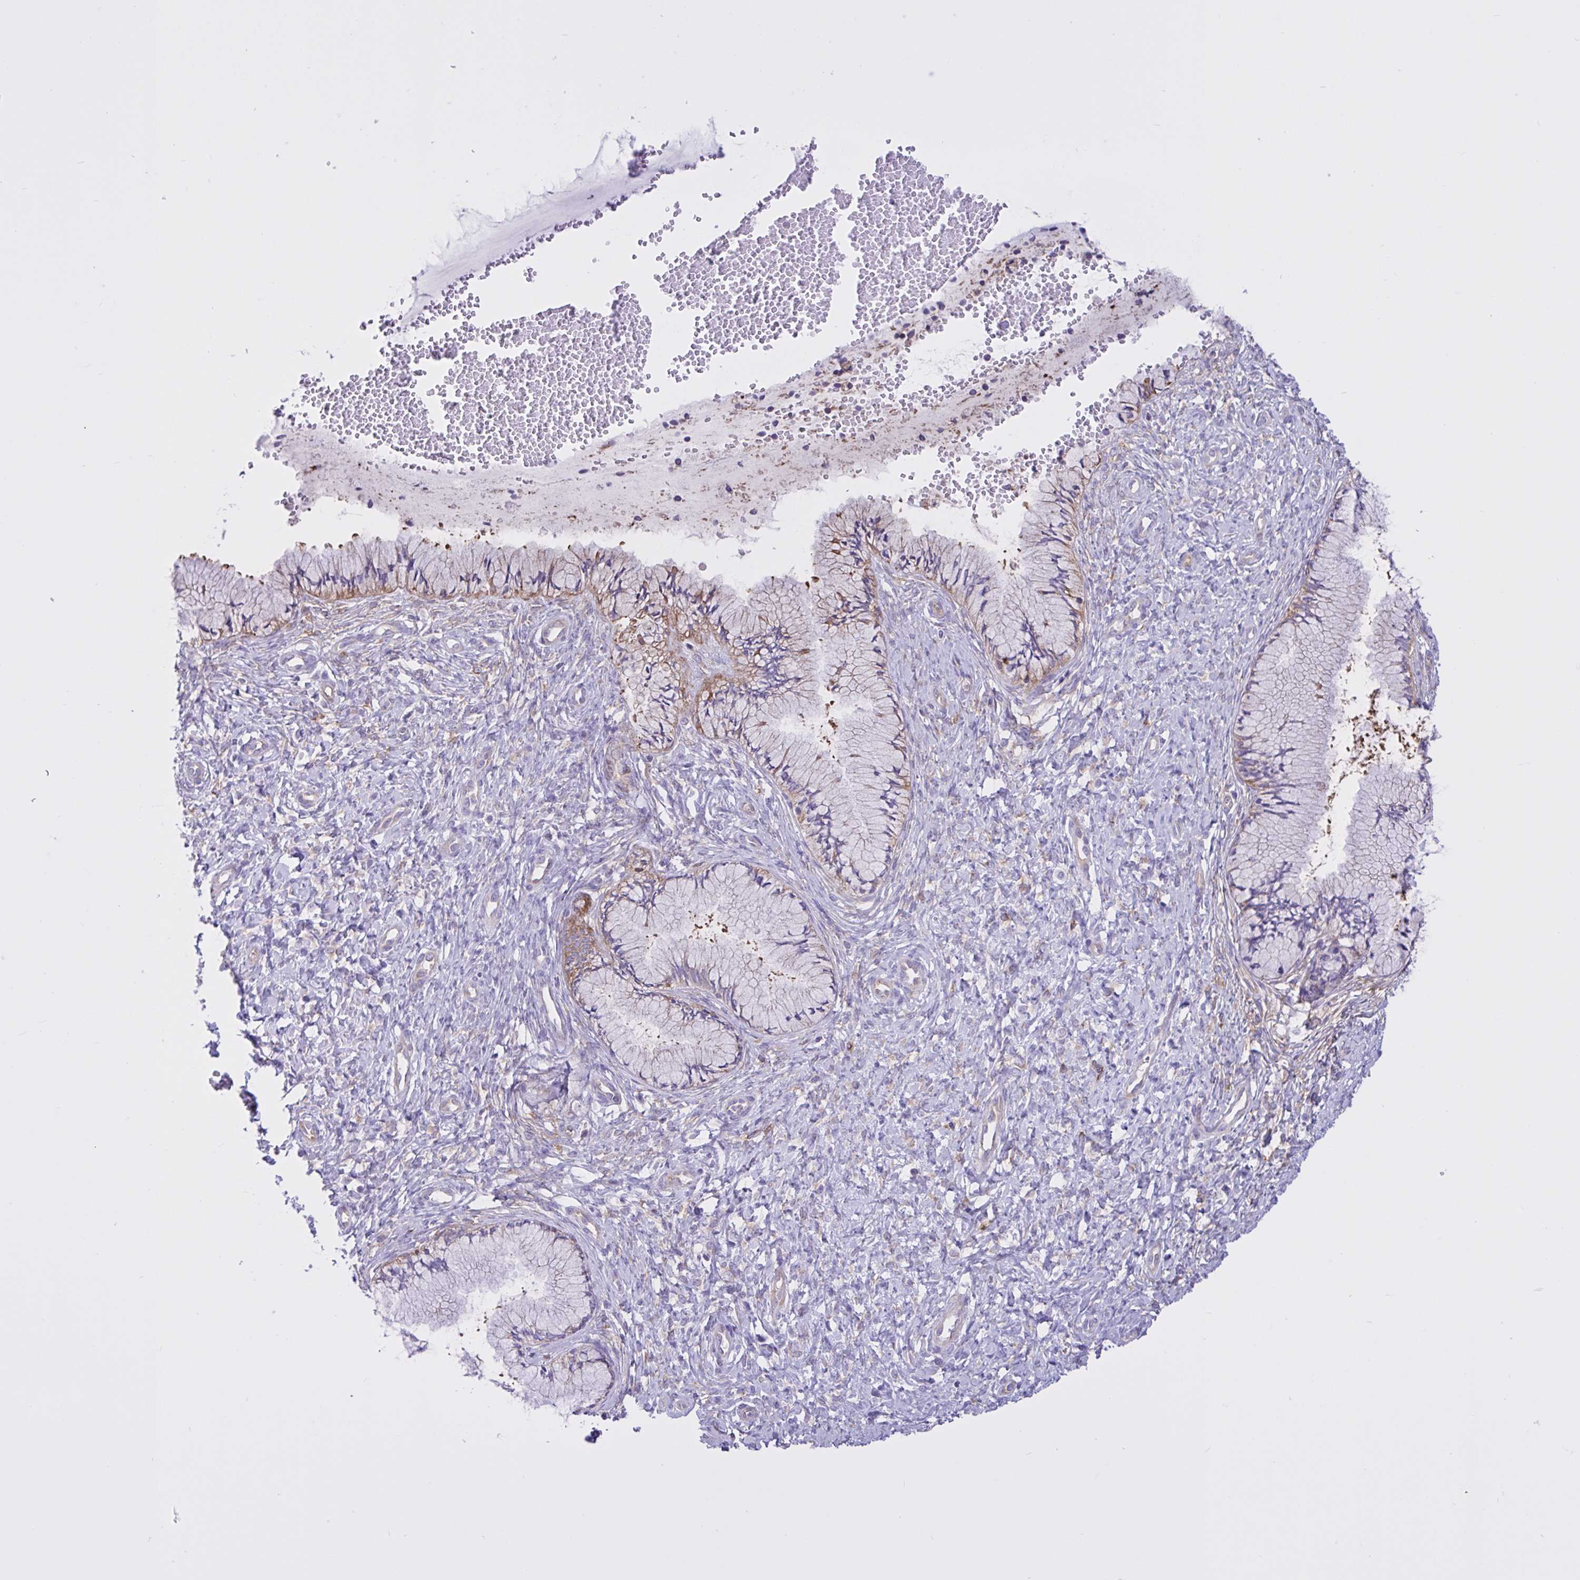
{"staining": {"intensity": "weak", "quantity": "25%-75%", "location": "cytoplasmic/membranous"}, "tissue": "cervix", "cell_type": "Glandular cells", "image_type": "normal", "snomed": [{"axis": "morphology", "description": "Normal tissue, NOS"}, {"axis": "topography", "description": "Cervix"}], "caption": "Immunohistochemical staining of benign cervix shows 25%-75% levels of weak cytoplasmic/membranous protein expression in approximately 25%-75% of glandular cells.", "gene": "OR51M1", "patient": {"sex": "female", "age": 37}}